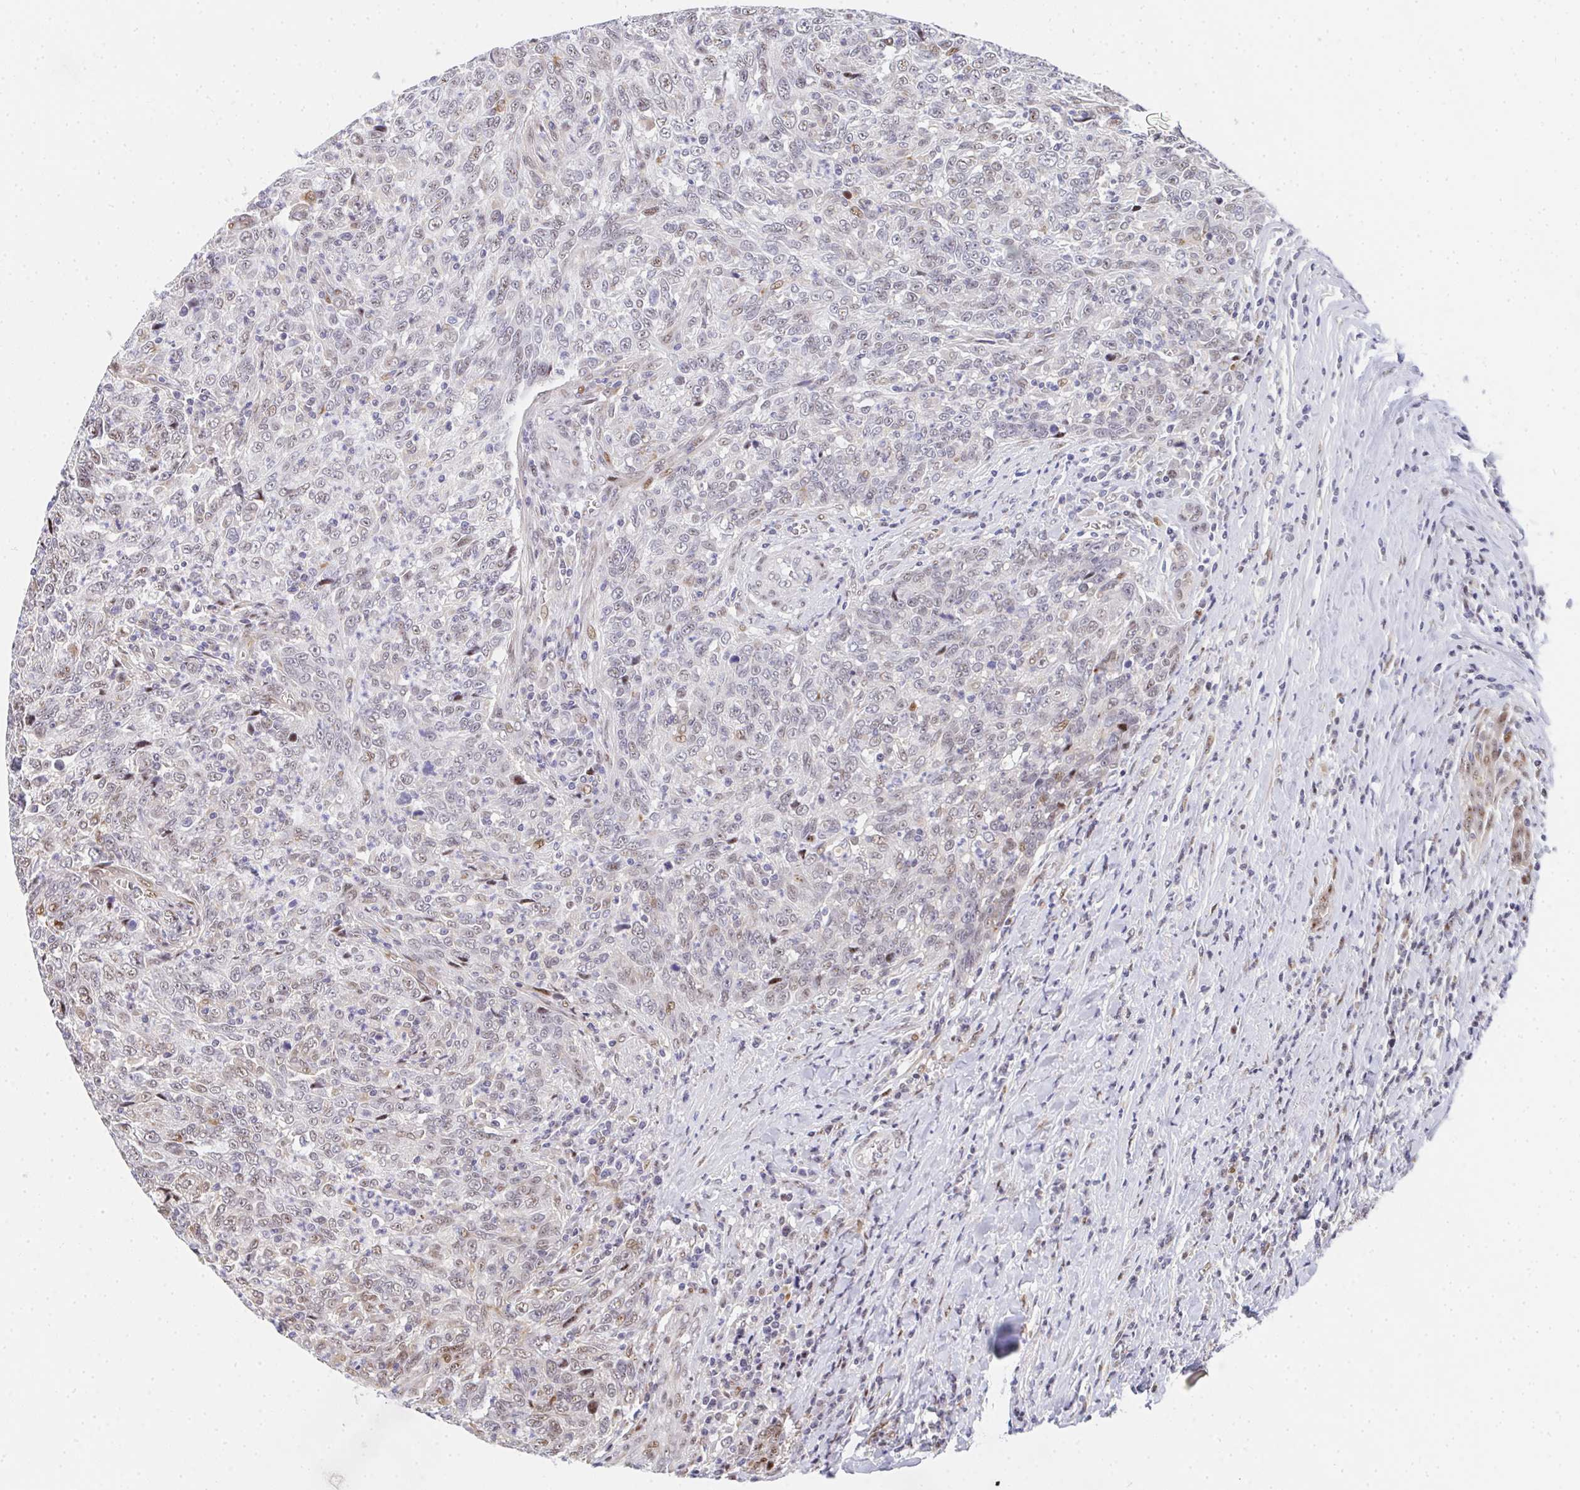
{"staining": {"intensity": "weak", "quantity": "25%-75%", "location": "nuclear"}, "tissue": "breast cancer", "cell_type": "Tumor cells", "image_type": "cancer", "snomed": [{"axis": "morphology", "description": "Duct carcinoma"}, {"axis": "topography", "description": "Breast"}], "caption": "The photomicrograph displays immunohistochemical staining of invasive ductal carcinoma (breast). There is weak nuclear expression is appreciated in about 25%-75% of tumor cells.", "gene": "ZIC3", "patient": {"sex": "female", "age": 50}}